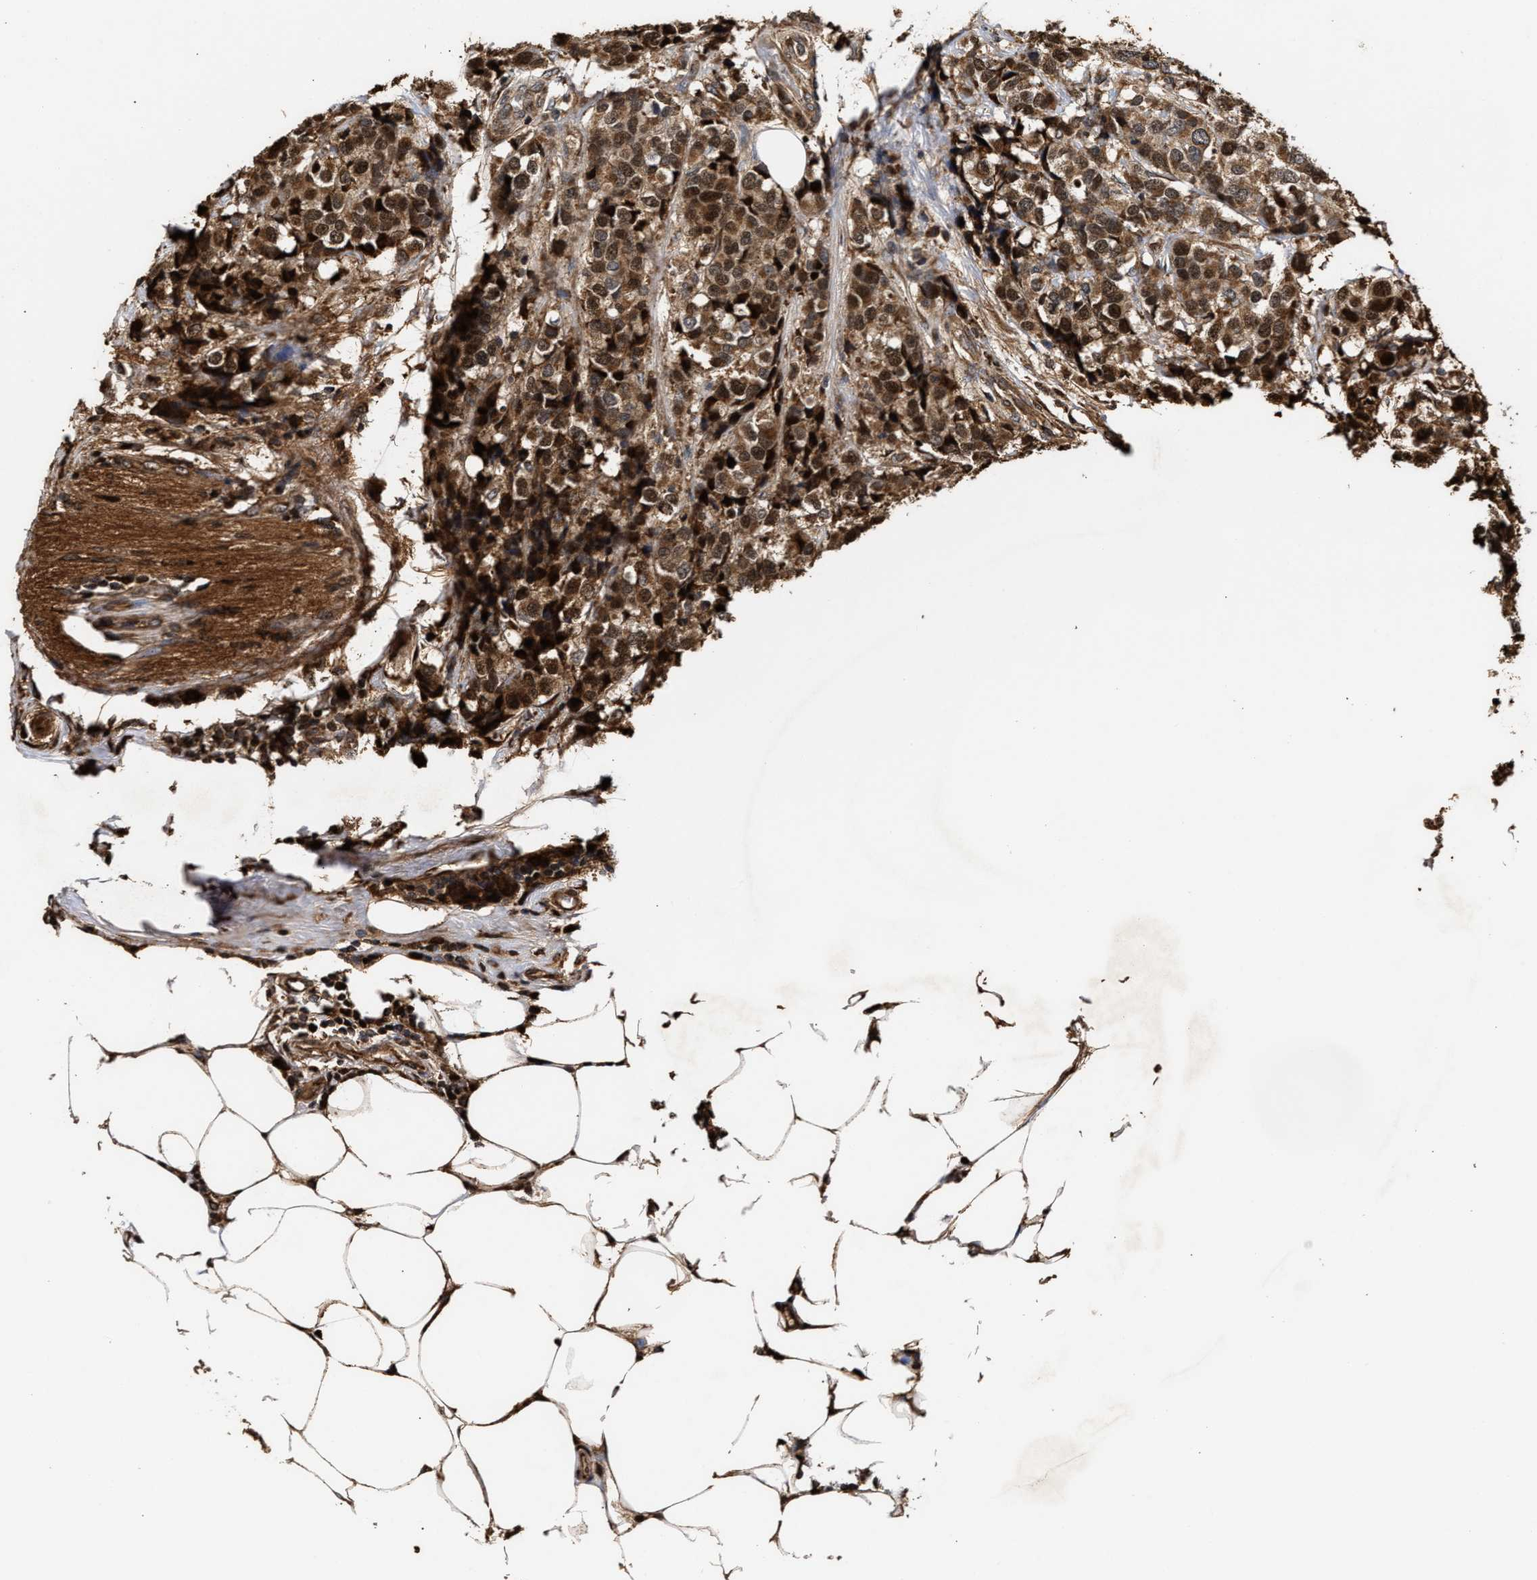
{"staining": {"intensity": "strong", "quantity": ">75%", "location": "cytoplasmic/membranous,nuclear"}, "tissue": "breast cancer", "cell_type": "Tumor cells", "image_type": "cancer", "snomed": [{"axis": "morphology", "description": "Lobular carcinoma"}, {"axis": "topography", "description": "Breast"}], "caption": "Breast lobular carcinoma stained with IHC shows strong cytoplasmic/membranous and nuclear expression in about >75% of tumor cells. (DAB IHC, brown staining for protein, blue staining for nuclei).", "gene": "GOSR1", "patient": {"sex": "female", "age": 59}}